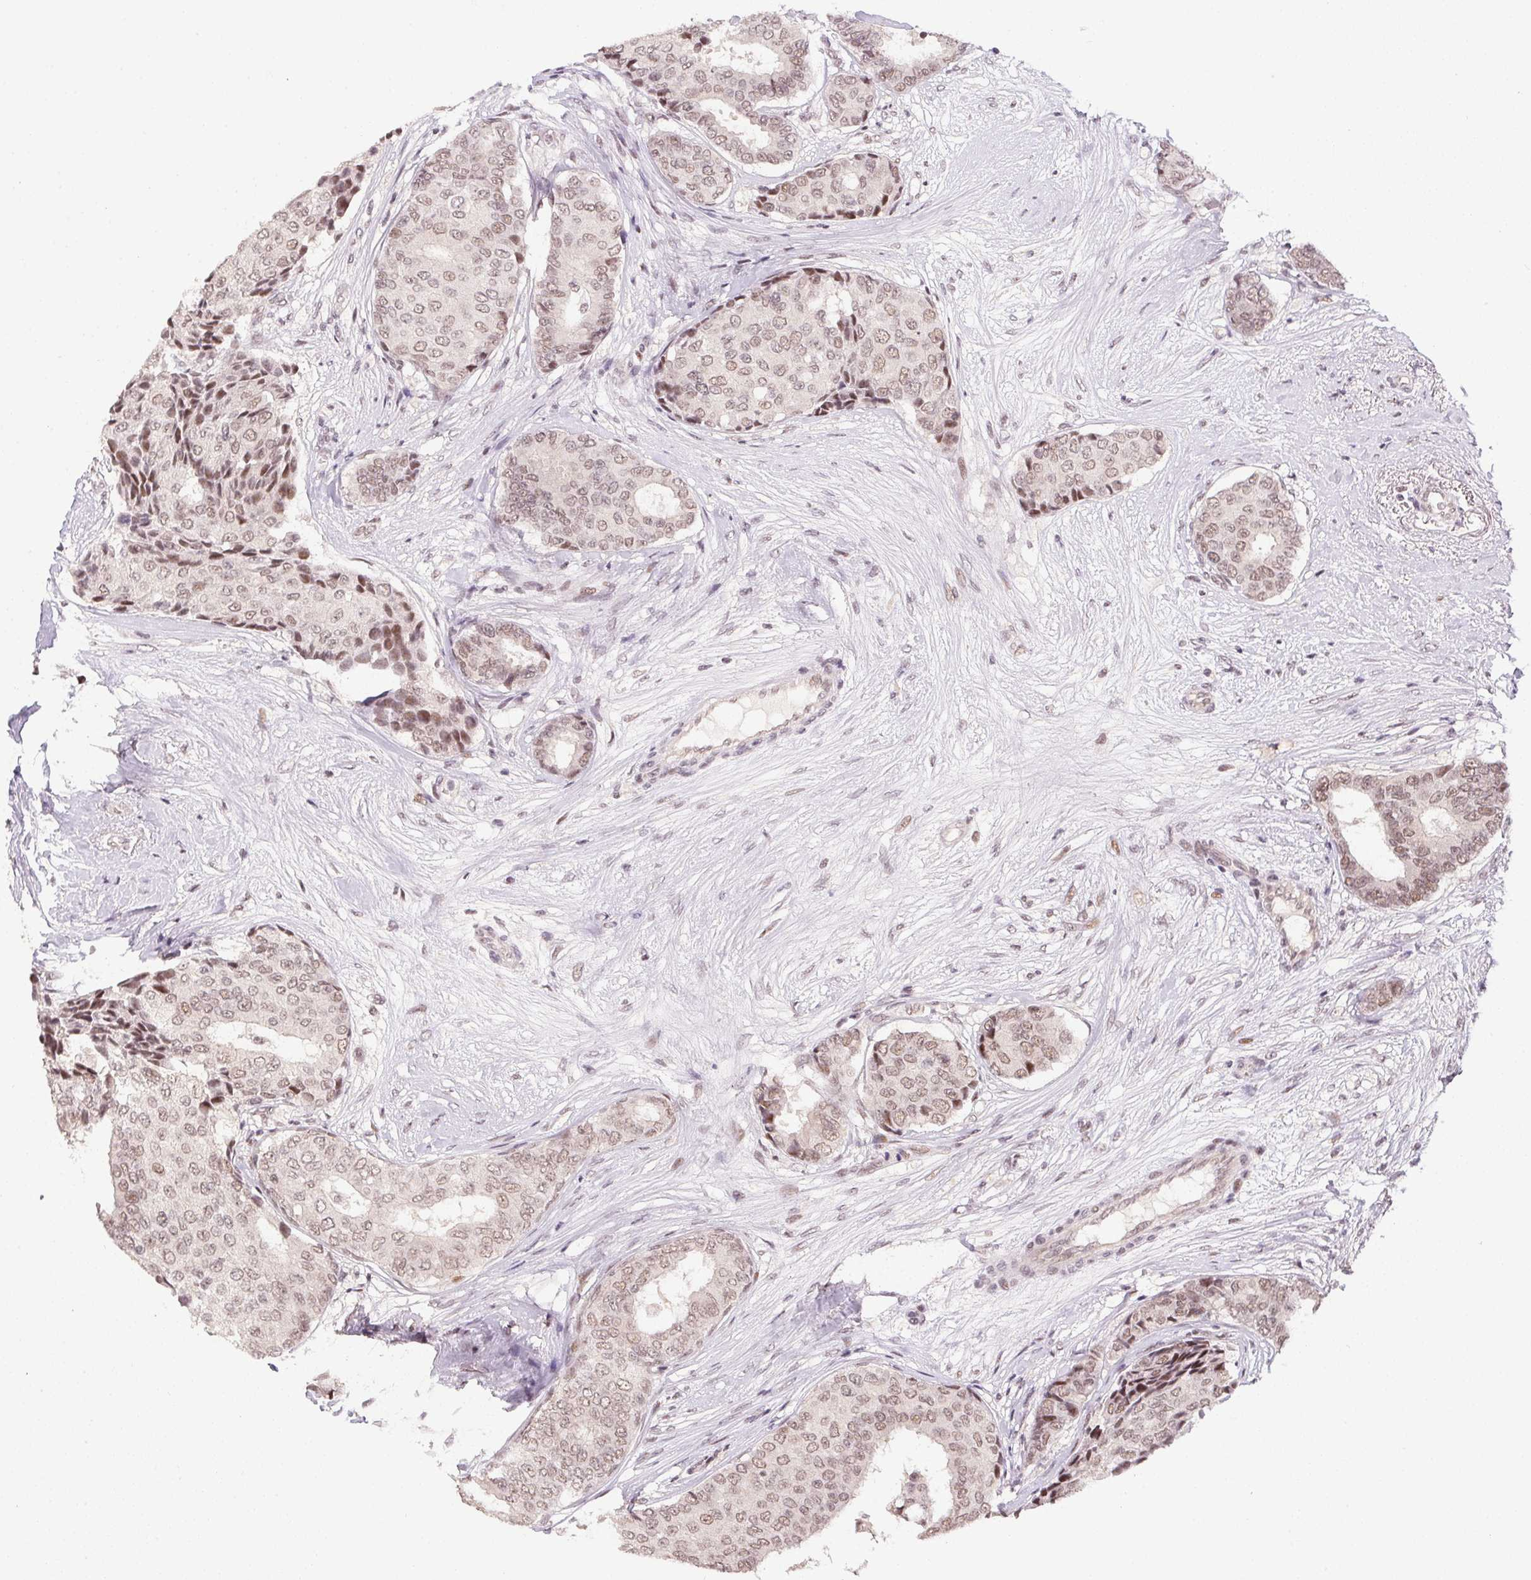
{"staining": {"intensity": "moderate", "quantity": ">75%", "location": "nuclear"}, "tissue": "breast cancer", "cell_type": "Tumor cells", "image_type": "cancer", "snomed": [{"axis": "morphology", "description": "Duct carcinoma"}, {"axis": "topography", "description": "Breast"}], "caption": "The photomicrograph displays staining of breast cancer (intraductal carcinoma), revealing moderate nuclear protein expression (brown color) within tumor cells. Nuclei are stained in blue.", "gene": "KDM4D", "patient": {"sex": "female", "age": 75}}